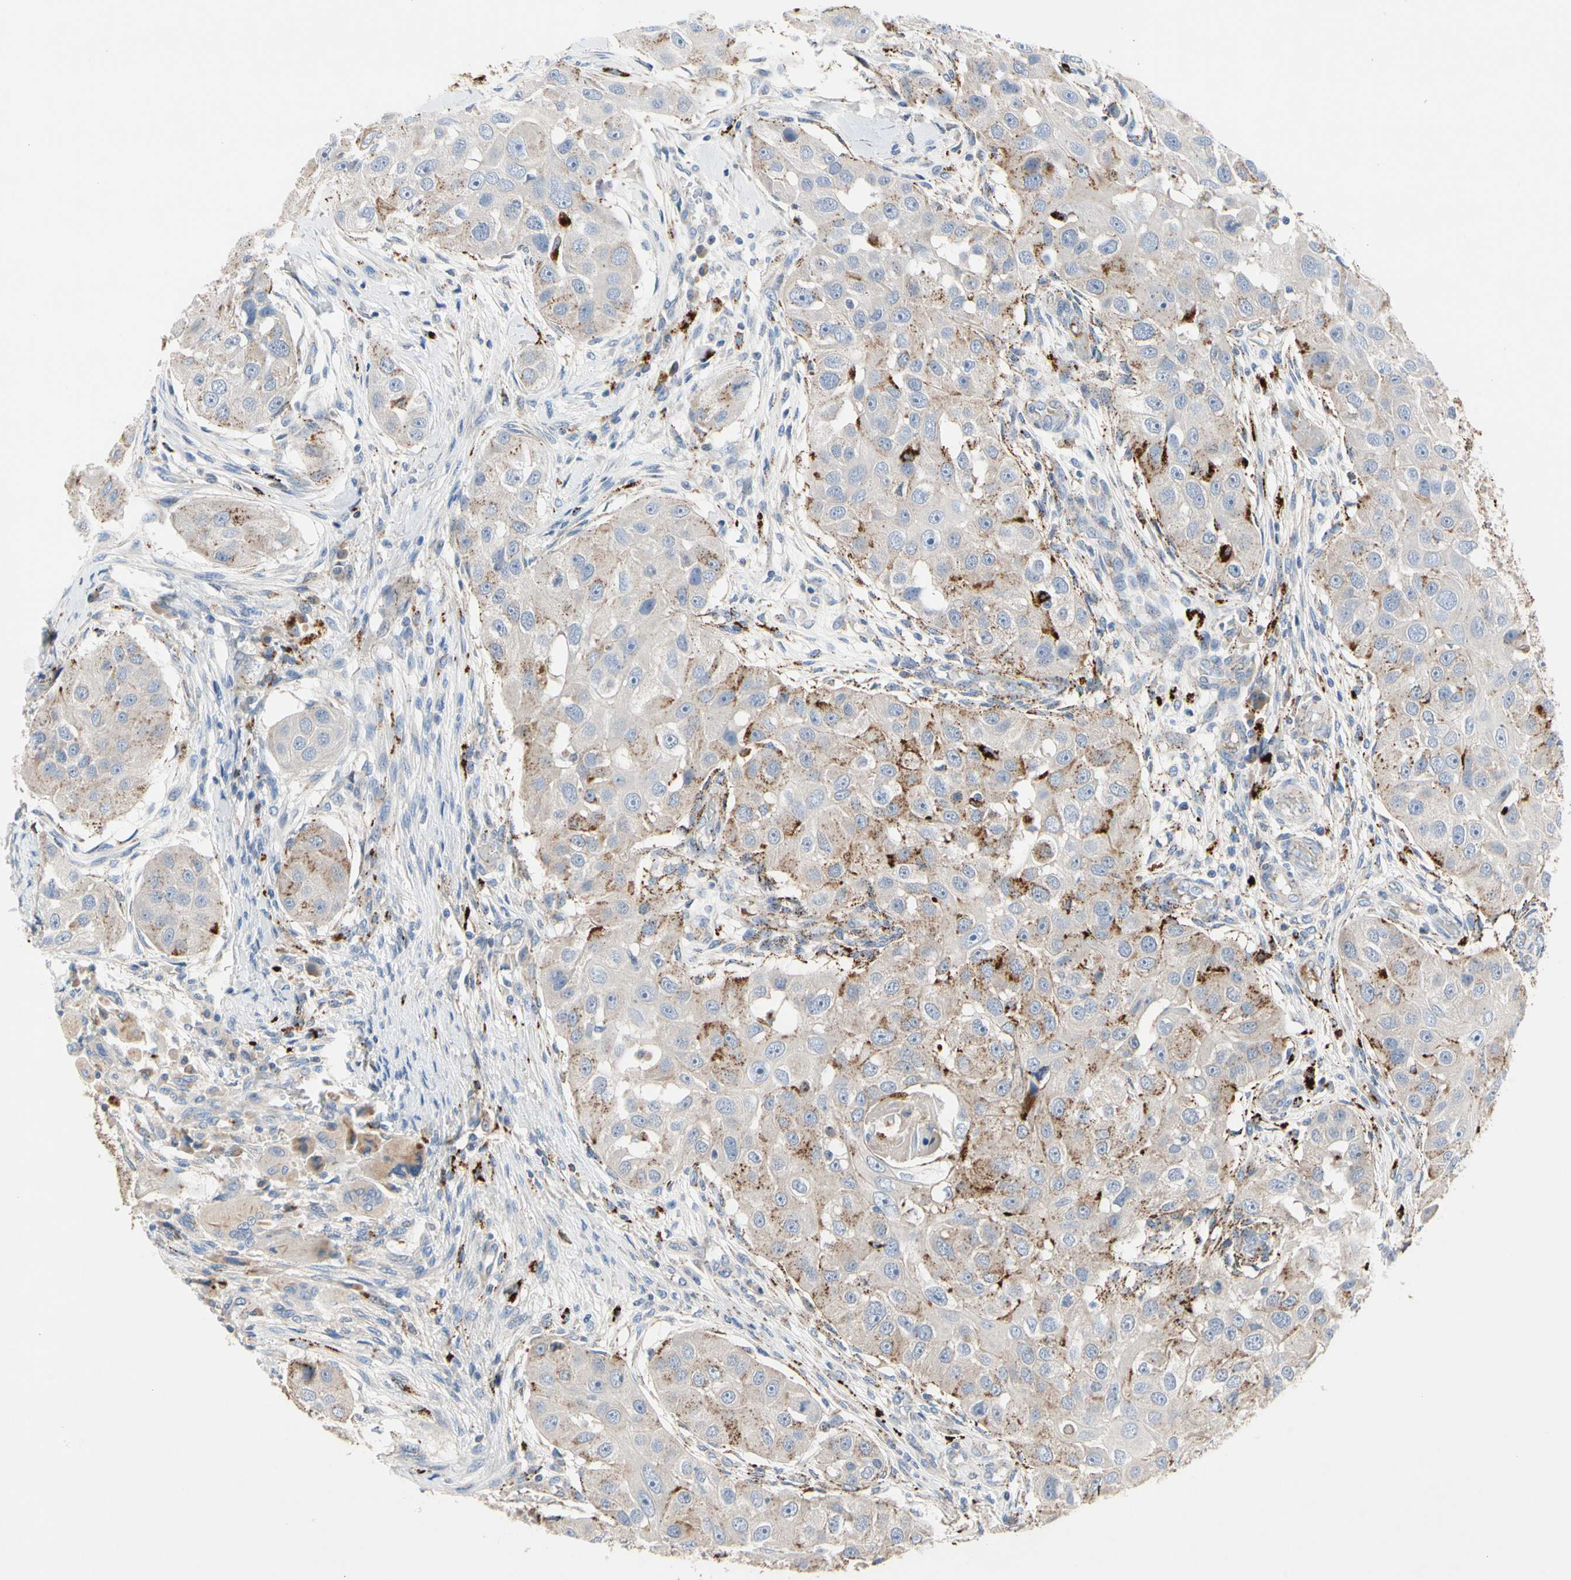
{"staining": {"intensity": "moderate", "quantity": "25%-75%", "location": "cytoplasmic/membranous"}, "tissue": "head and neck cancer", "cell_type": "Tumor cells", "image_type": "cancer", "snomed": [{"axis": "morphology", "description": "Normal tissue, NOS"}, {"axis": "morphology", "description": "Squamous cell carcinoma, NOS"}, {"axis": "topography", "description": "Skeletal muscle"}, {"axis": "topography", "description": "Head-Neck"}], "caption": "A histopathology image of human squamous cell carcinoma (head and neck) stained for a protein demonstrates moderate cytoplasmic/membranous brown staining in tumor cells. (DAB IHC with brightfield microscopy, high magnification).", "gene": "RETSAT", "patient": {"sex": "male", "age": 51}}